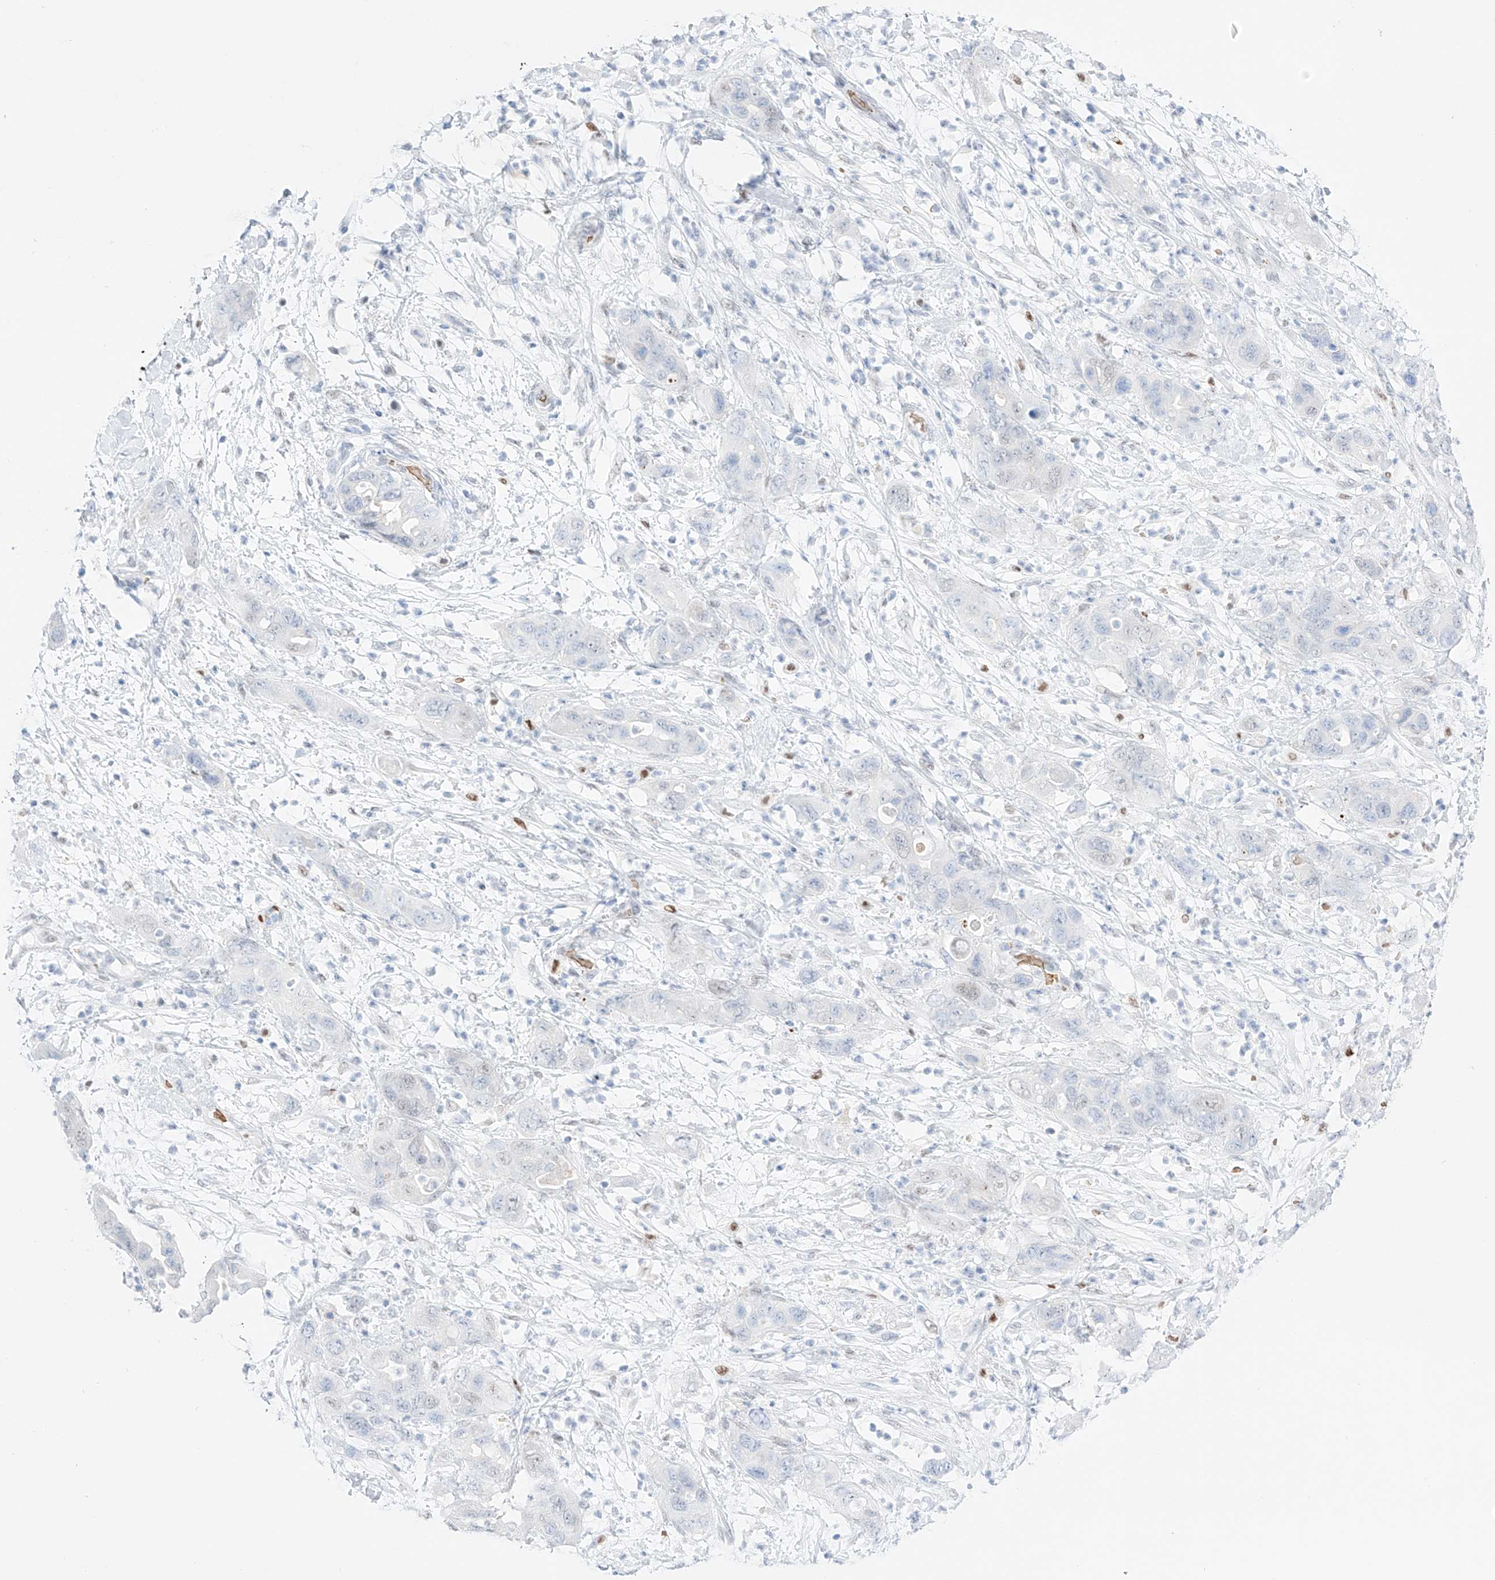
{"staining": {"intensity": "negative", "quantity": "none", "location": "none"}, "tissue": "pancreatic cancer", "cell_type": "Tumor cells", "image_type": "cancer", "snomed": [{"axis": "morphology", "description": "Adenocarcinoma, NOS"}, {"axis": "topography", "description": "Pancreas"}], "caption": "This is a image of immunohistochemistry (IHC) staining of pancreatic cancer (adenocarcinoma), which shows no staining in tumor cells.", "gene": "APIP", "patient": {"sex": "female", "age": 71}}